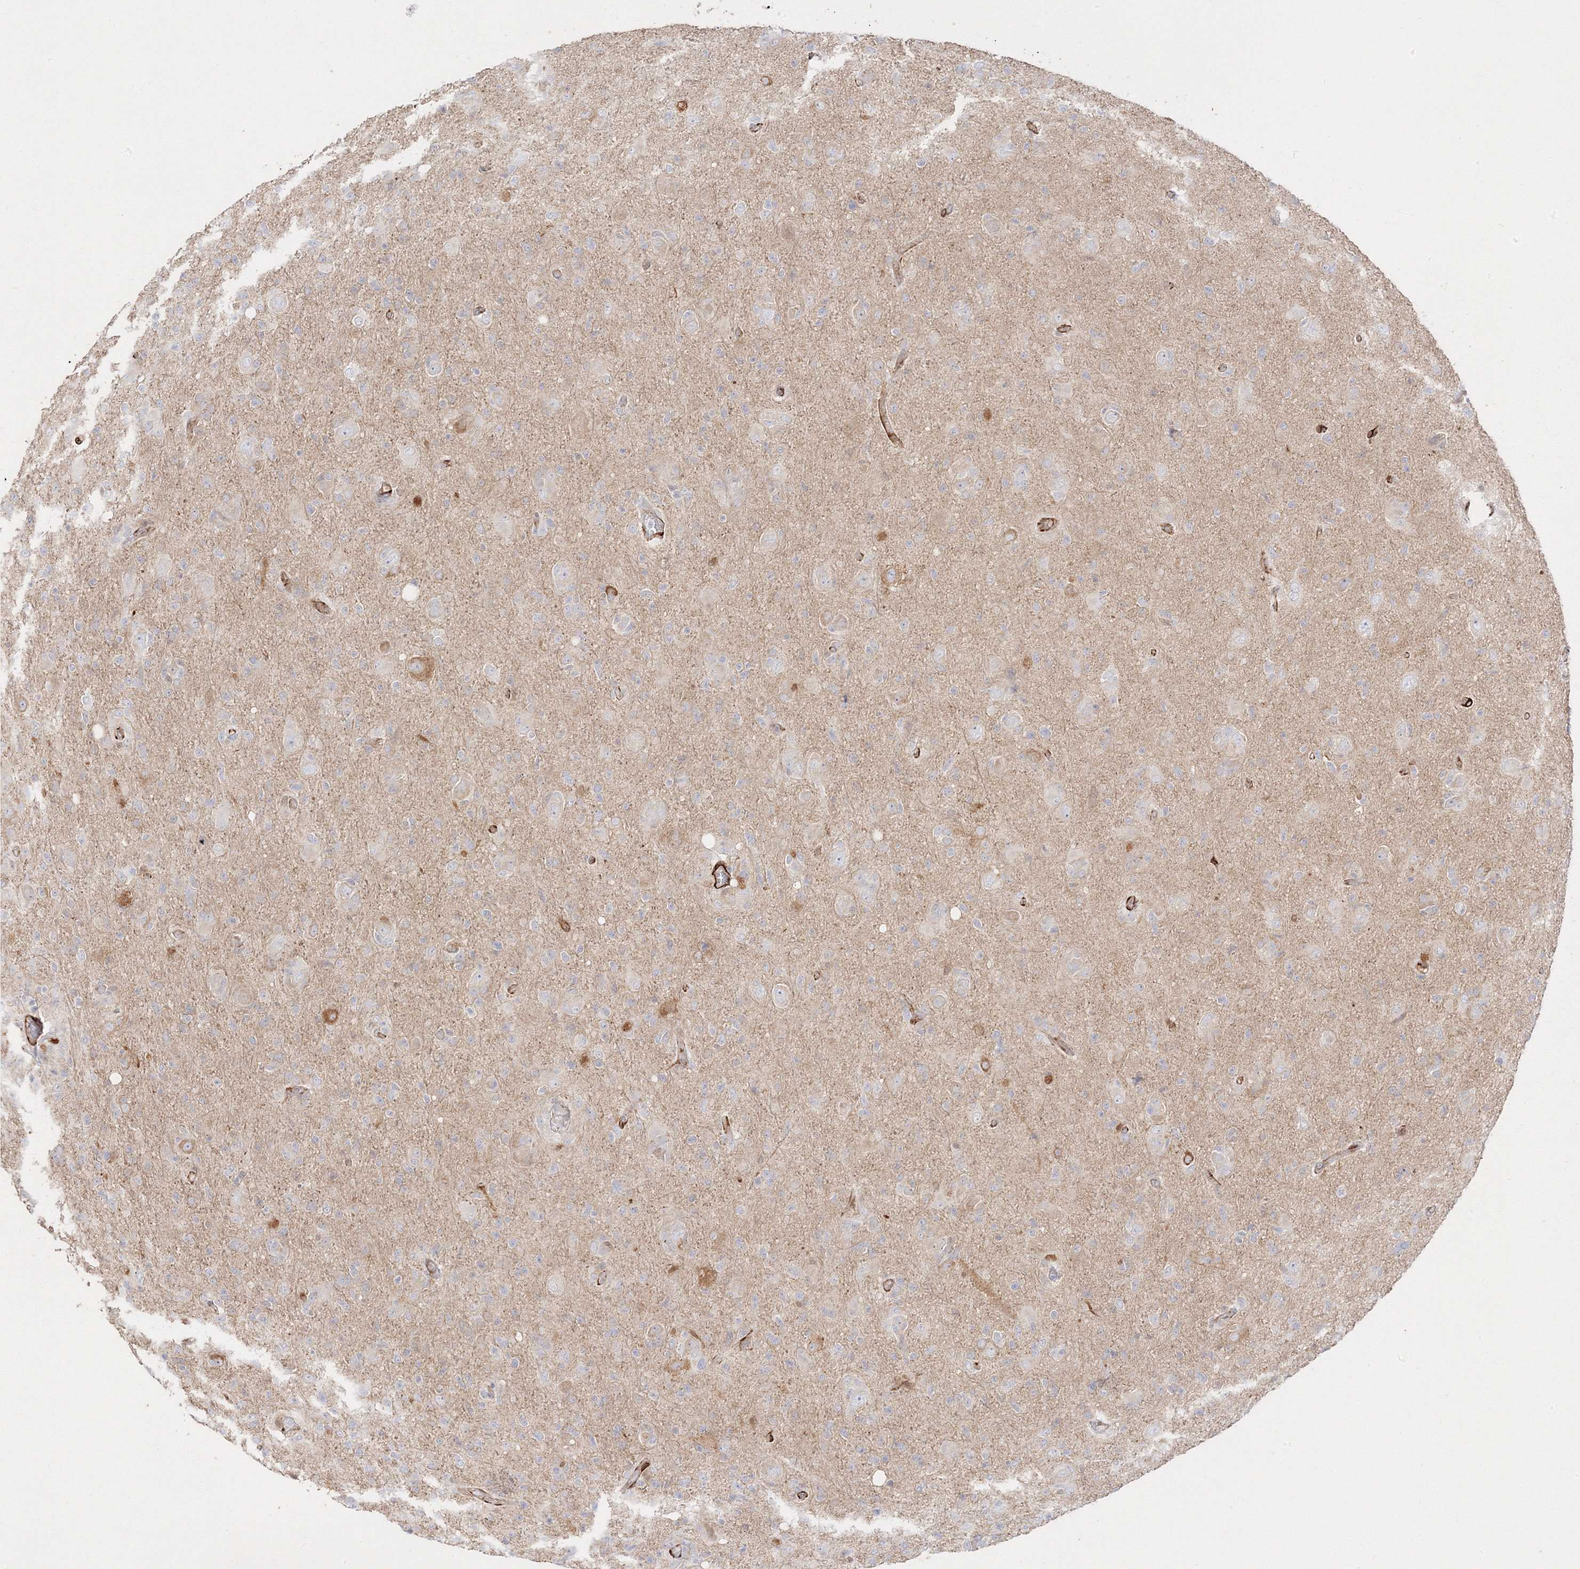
{"staining": {"intensity": "negative", "quantity": "none", "location": "none"}, "tissue": "glioma", "cell_type": "Tumor cells", "image_type": "cancer", "snomed": [{"axis": "morphology", "description": "Glioma, malignant, High grade"}, {"axis": "topography", "description": "Brain"}], "caption": "The image demonstrates no staining of tumor cells in glioma.", "gene": "C2CD2", "patient": {"sex": "female", "age": 57}}